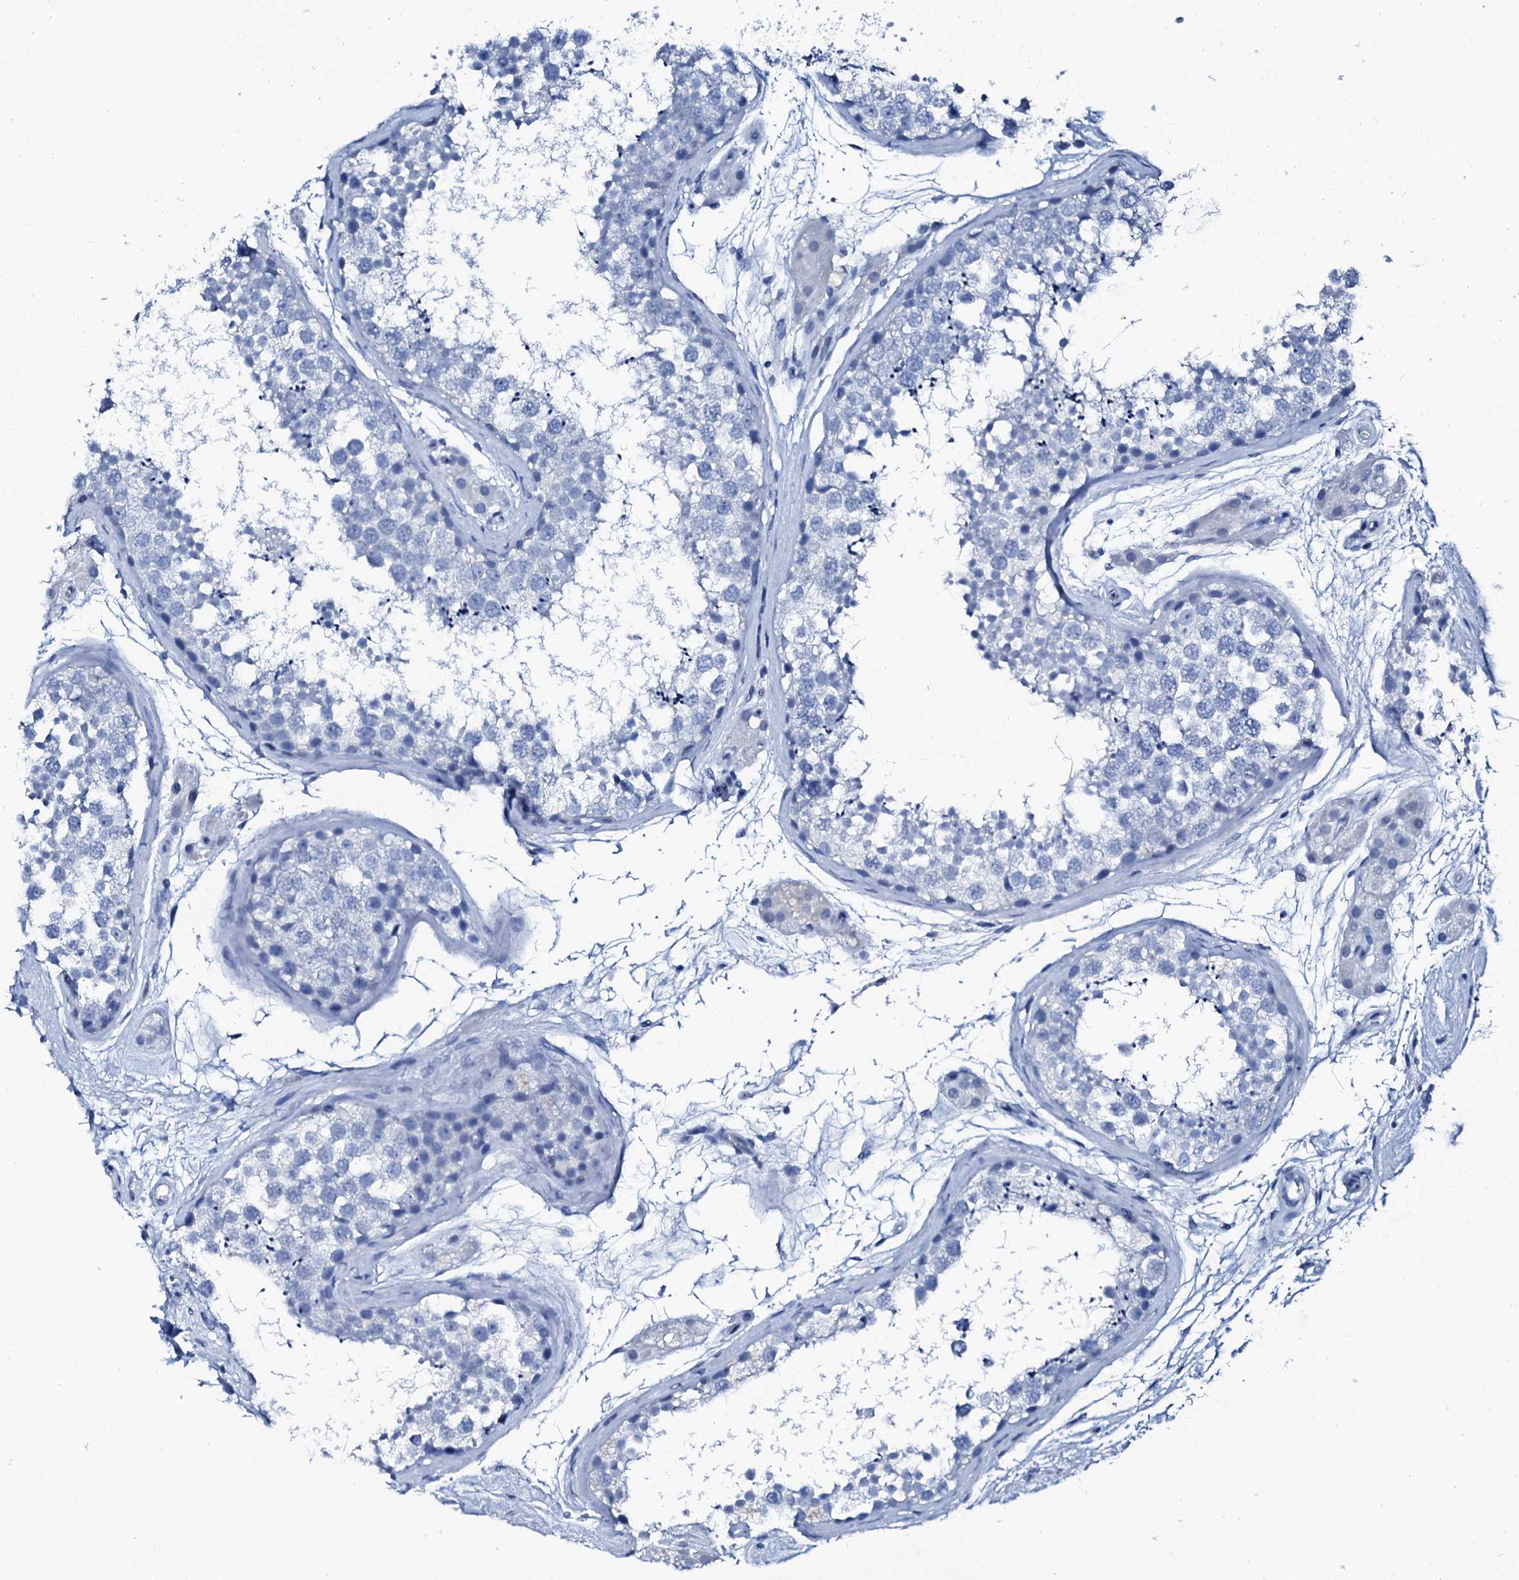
{"staining": {"intensity": "negative", "quantity": "none", "location": "none"}, "tissue": "testis", "cell_type": "Cells in seminiferous ducts", "image_type": "normal", "snomed": [{"axis": "morphology", "description": "Normal tissue, NOS"}, {"axis": "topography", "description": "Testis"}], "caption": "Immunohistochemistry (IHC) image of unremarkable human testis stained for a protein (brown), which displays no staining in cells in seminiferous ducts.", "gene": "PTH", "patient": {"sex": "male", "age": 56}}